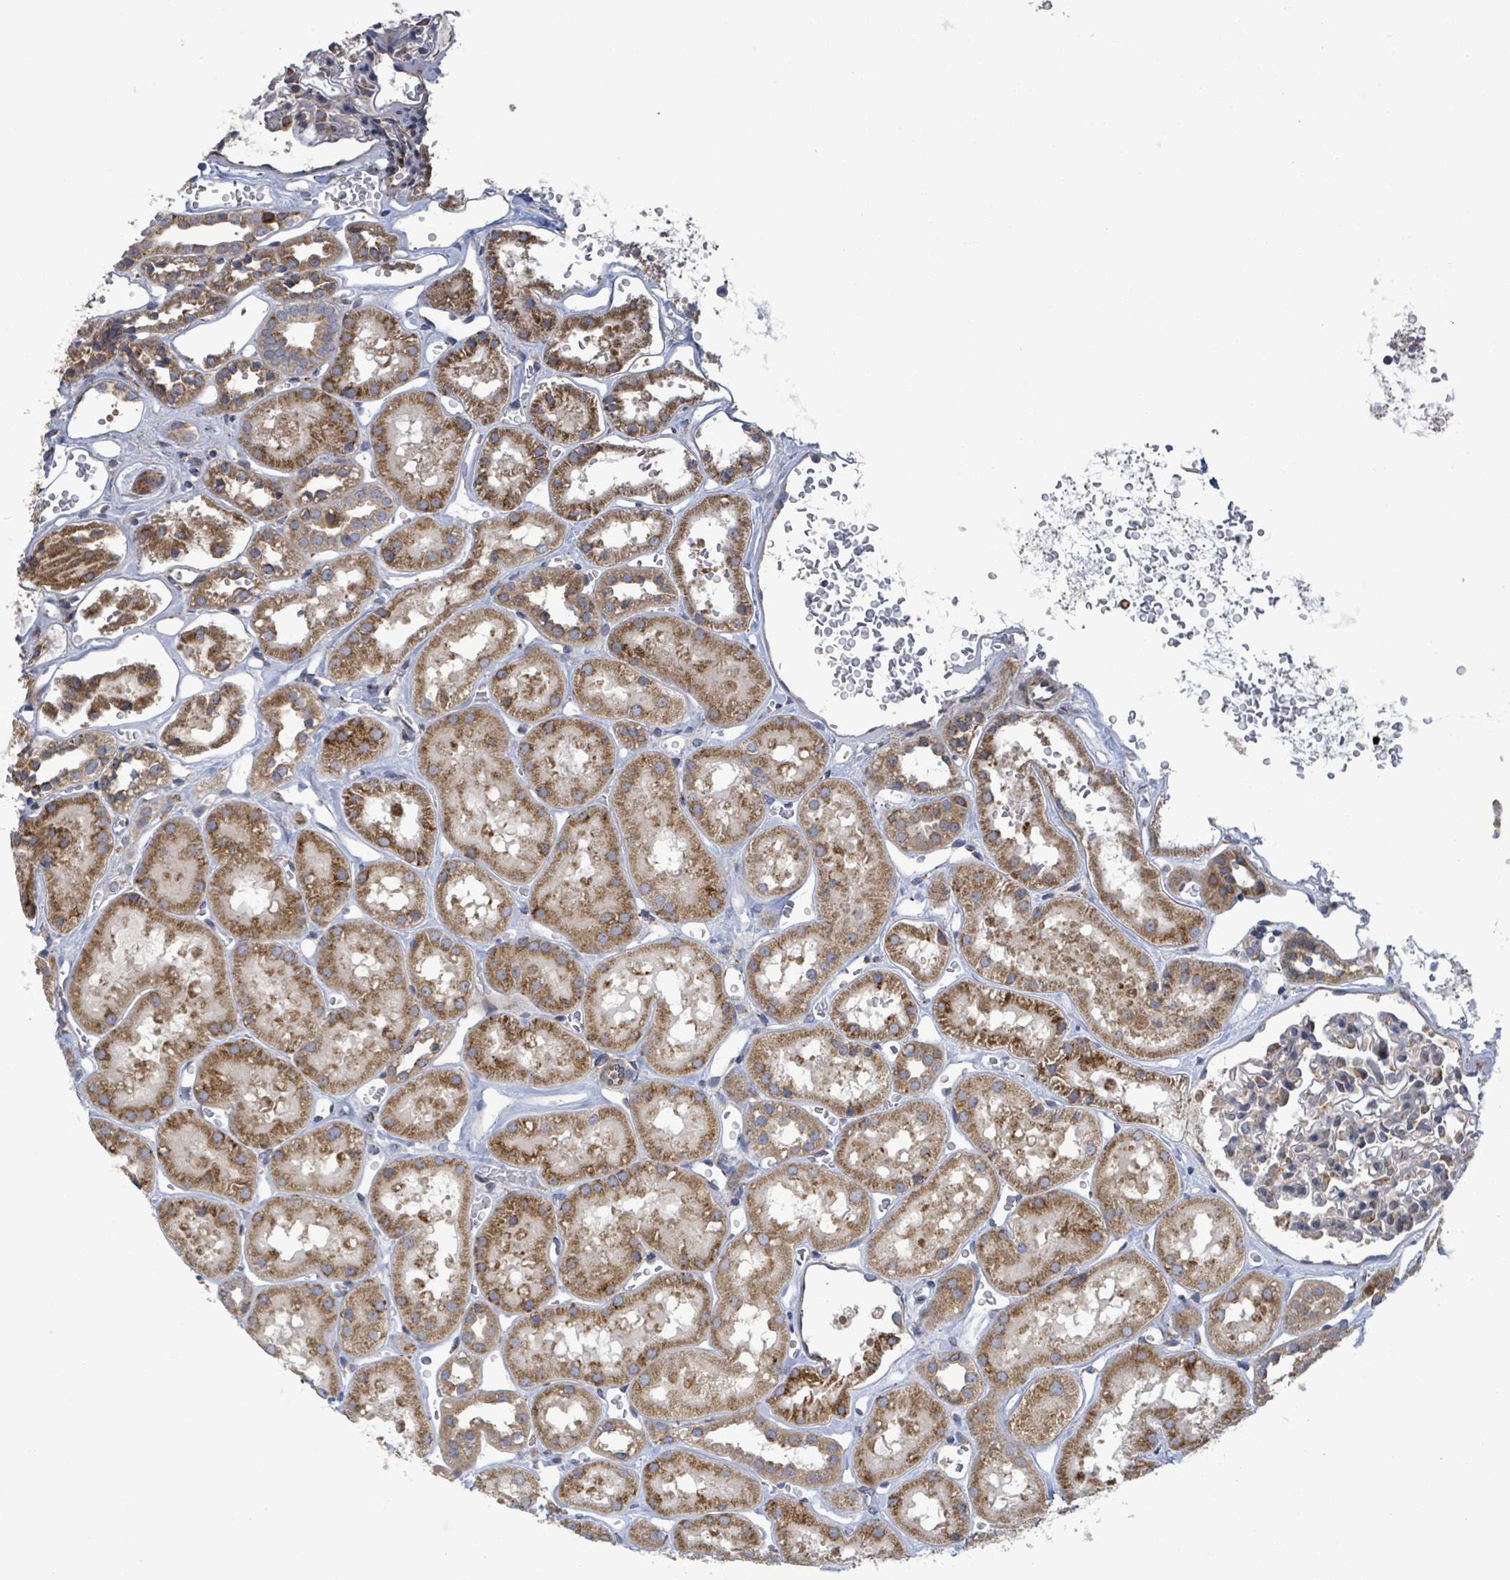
{"staining": {"intensity": "moderate", "quantity": "<25%", "location": "cytoplasmic/membranous"}, "tissue": "kidney", "cell_type": "Cells in glomeruli", "image_type": "normal", "snomed": [{"axis": "morphology", "description": "Normal tissue, NOS"}, {"axis": "topography", "description": "Kidney"}], "caption": "Immunohistochemistry of benign kidney demonstrates low levels of moderate cytoplasmic/membranous positivity in about <25% of cells in glomeruli. The staining is performed using DAB brown chromogen to label protein expression. The nuclei are counter-stained blue using hematoxylin.", "gene": "NOMO1", "patient": {"sex": "female", "age": 41}}